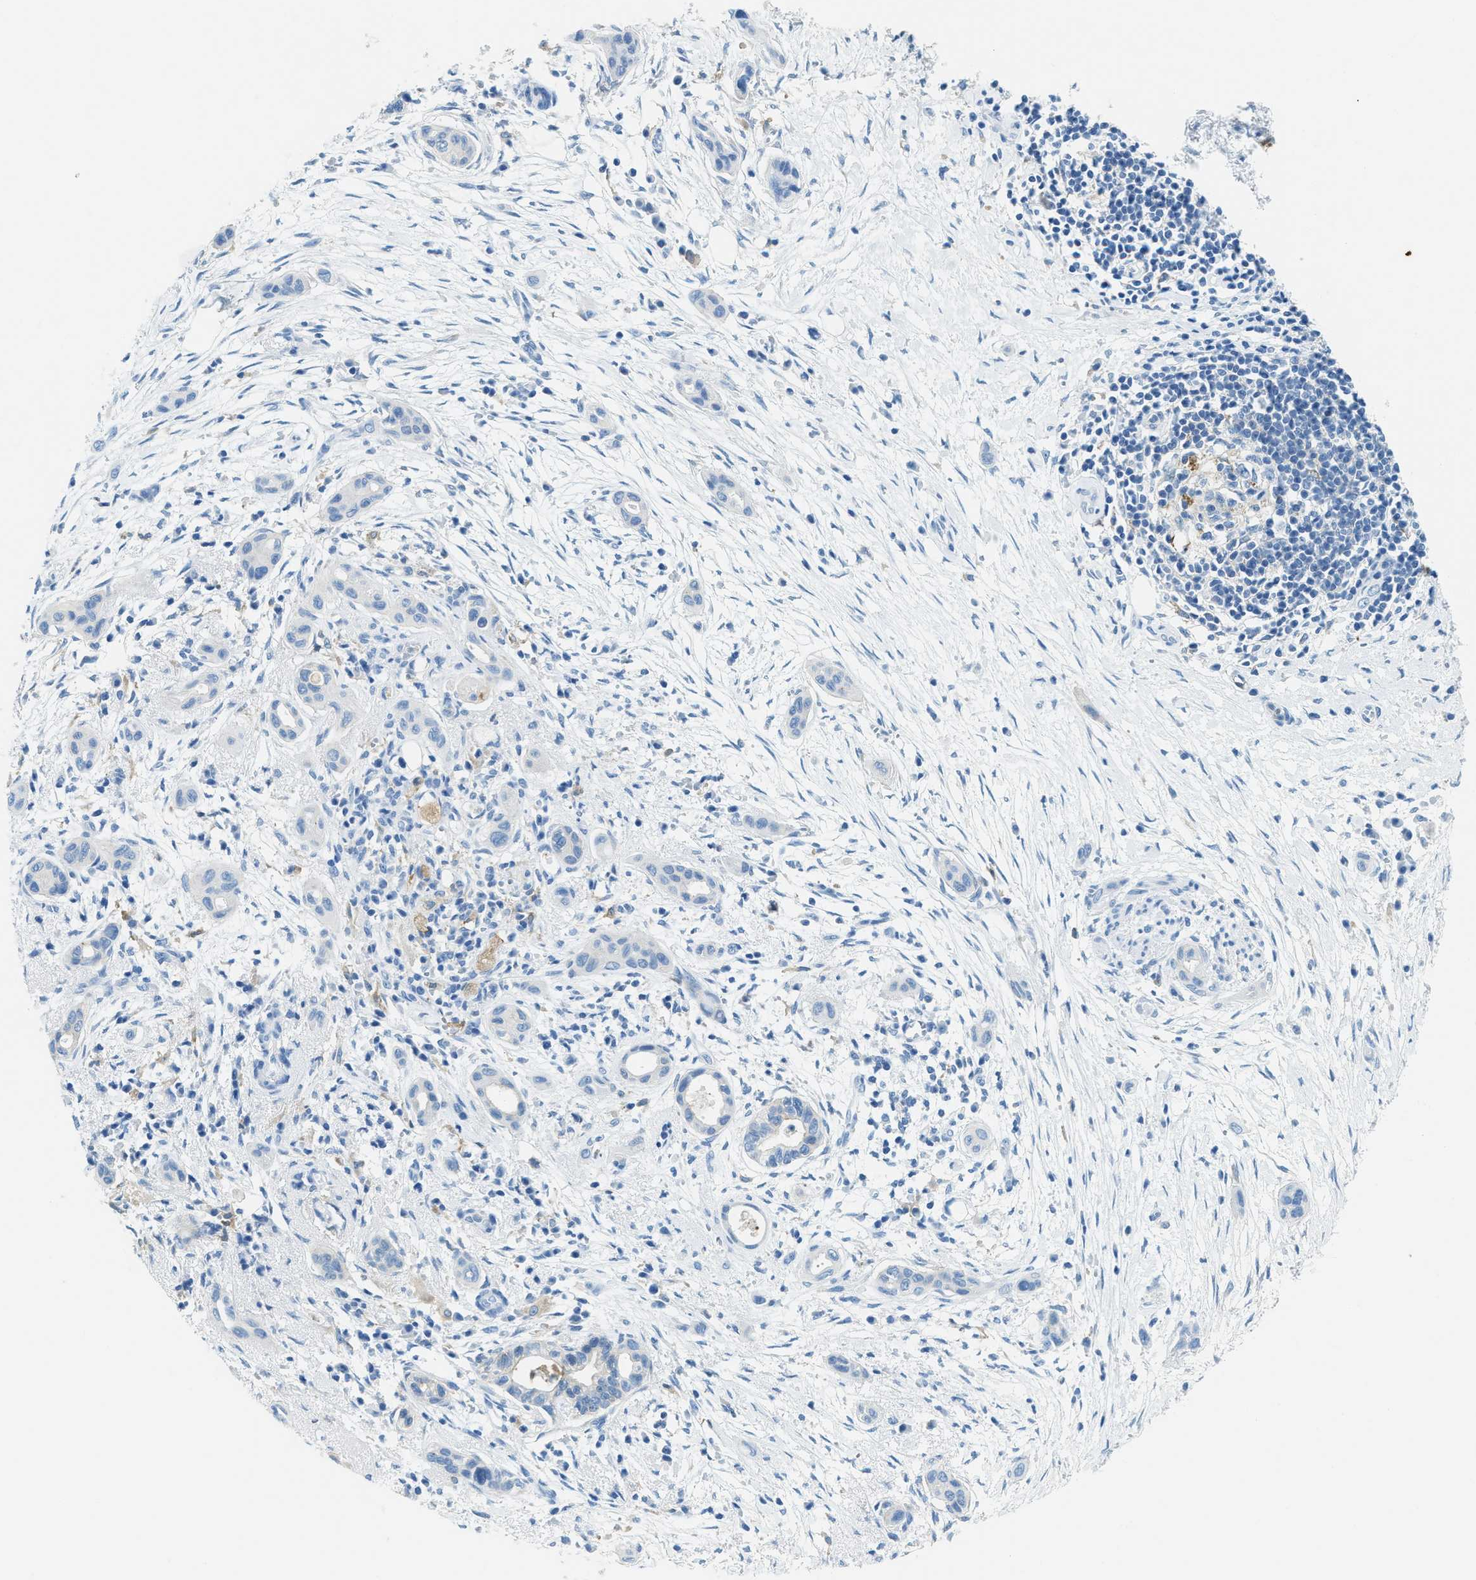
{"staining": {"intensity": "negative", "quantity": "none", "location": "none"}, "tissue": "pancreatic cancer", "cell_type": "Tumor cells", "image_type": "cancer", "snomed": [{"axis": "morphology", "description": "Adenocarcinoma, NOS"}, {"axis": "topography", "description": "Pancreas"}], "caption": "This is an immunohistochemistry (IHC) histopathology image of human pancreatic cancer. There is no staining in tumor cells.", "gene": "MATCAP2", "patient": {"sex": "male", "age": 59}}